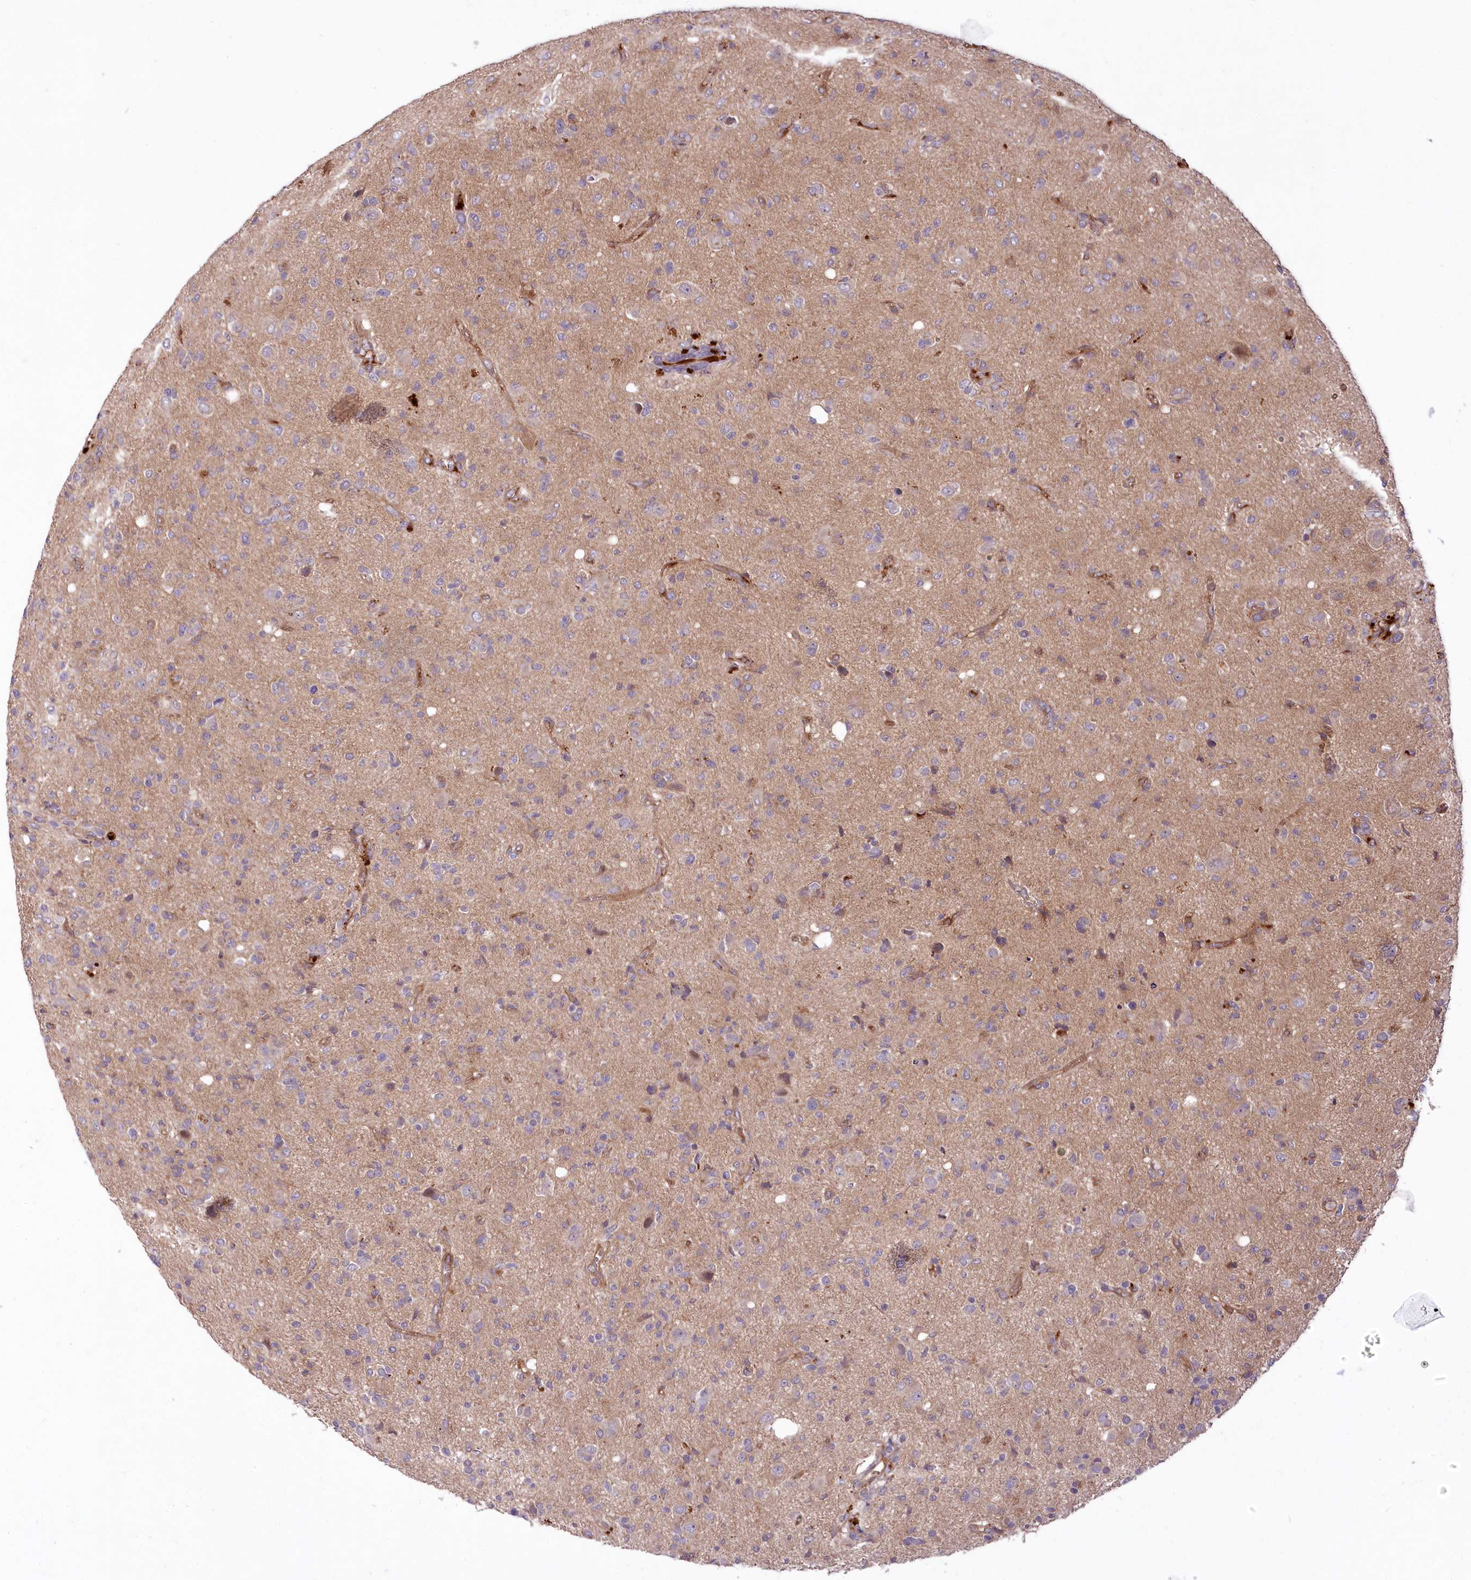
{"staining": {"intensity": "negative", "quantity": "none", "location": "none"}, "tissue": "glioma", "cell_type": "Tumor cells", "image_type": "cancer", "snomed": [{"axis": "morphology", "description": "Glioma, malignant, High grade"}, {"axis": "topography", "description": "Brain"}], "caption": "Protein analysis of glioma displays no significant expression in tumor cells. Brightfield microscopy of immunohistochemistry stained with DAB (brown) and hematoxylin (blue), captured at high magnification.", "gene": "PSTK", "patient": {"sex": "female", "age": 57}}